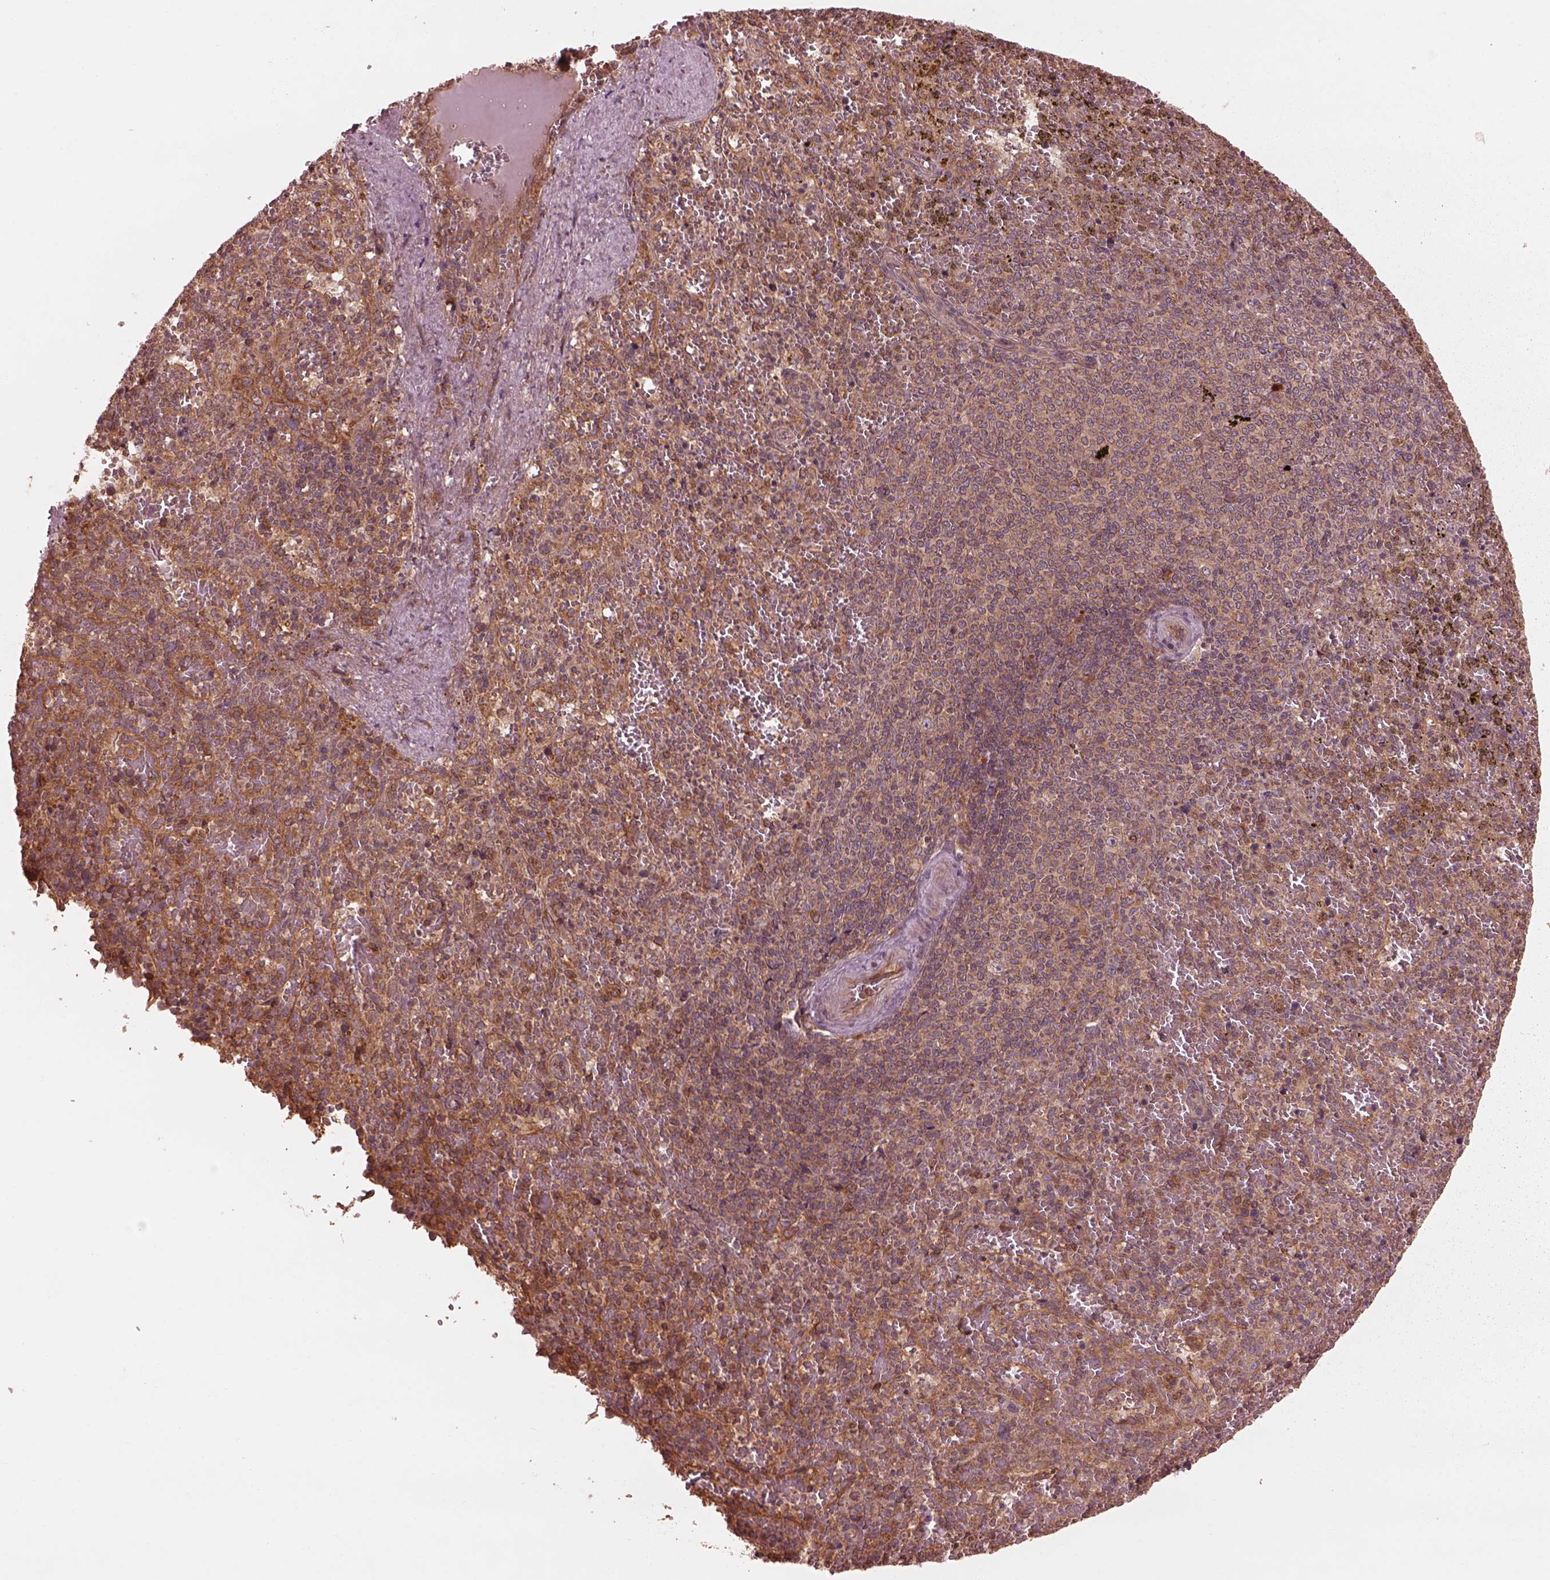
{"staining": {"intensity": "moderate", "quantity": "25%-75%", "location": "cytoplasmic/membranous"}, "tissue": "spleen", "cell_type": "Cells in red pulp", "image_type": "normal", "snomed": [{"axis": "morphology", "description": "Normal tissue, NOS"}, {"axis": "topography", "description": "Spleen"}], "caption": "Immunohistochemical staining of benign spleen shows medium levels of moderate cytoplasmic/membranous positivity in about 25%-75% of cells in red pulp. The staining was performed using DAB (3,3'-diaminobenzidine) to visualize the protein expression in brown, while the nuclei were stained in blue with hematoxylin (Magnification: 20x).", "gene": "PIK3R2", "patient": {"sex": "female", "age": 50}}